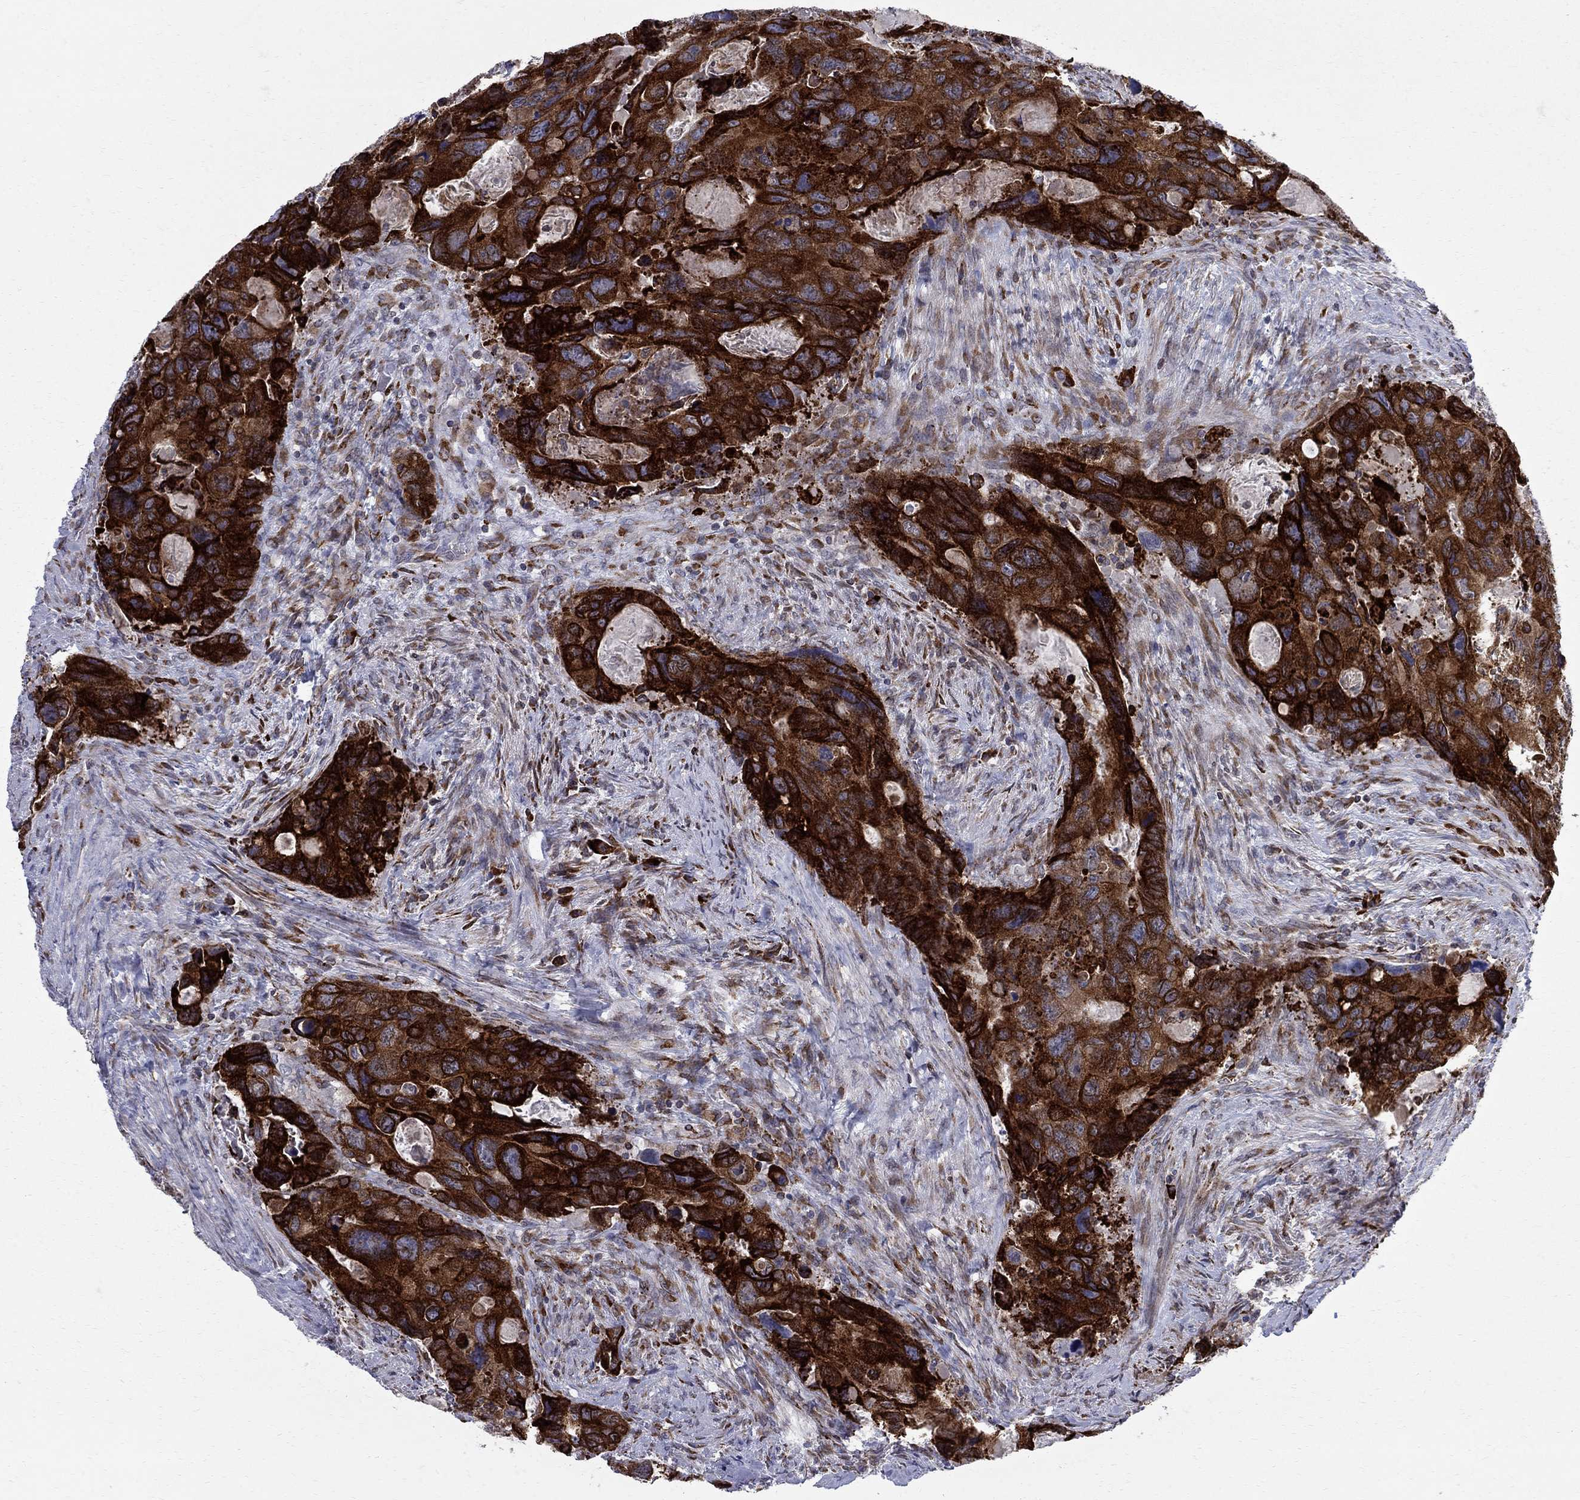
{"staining": {"intensity": "strong", "quantity": ">75%", "location": "cytoplasmic/membranous"}, "tissue": "colorectal cancer", "cell_type": "Tumor cells", "image_type": "cancer", "snomed": [{"axis": "morphology", "description": "Adenocarcinoma, NOS"}, {"axis": "topography", "description": "Rectum"}], "caption": "This is a photomicrograph of immunohistochemistry (IHC) staining of colorectal cancer, which shows strong staining in the cytoplasmic/membranous of tumor cells.", "gene": "CAB39L", "patient": {"sex": "male", "age": 62}}